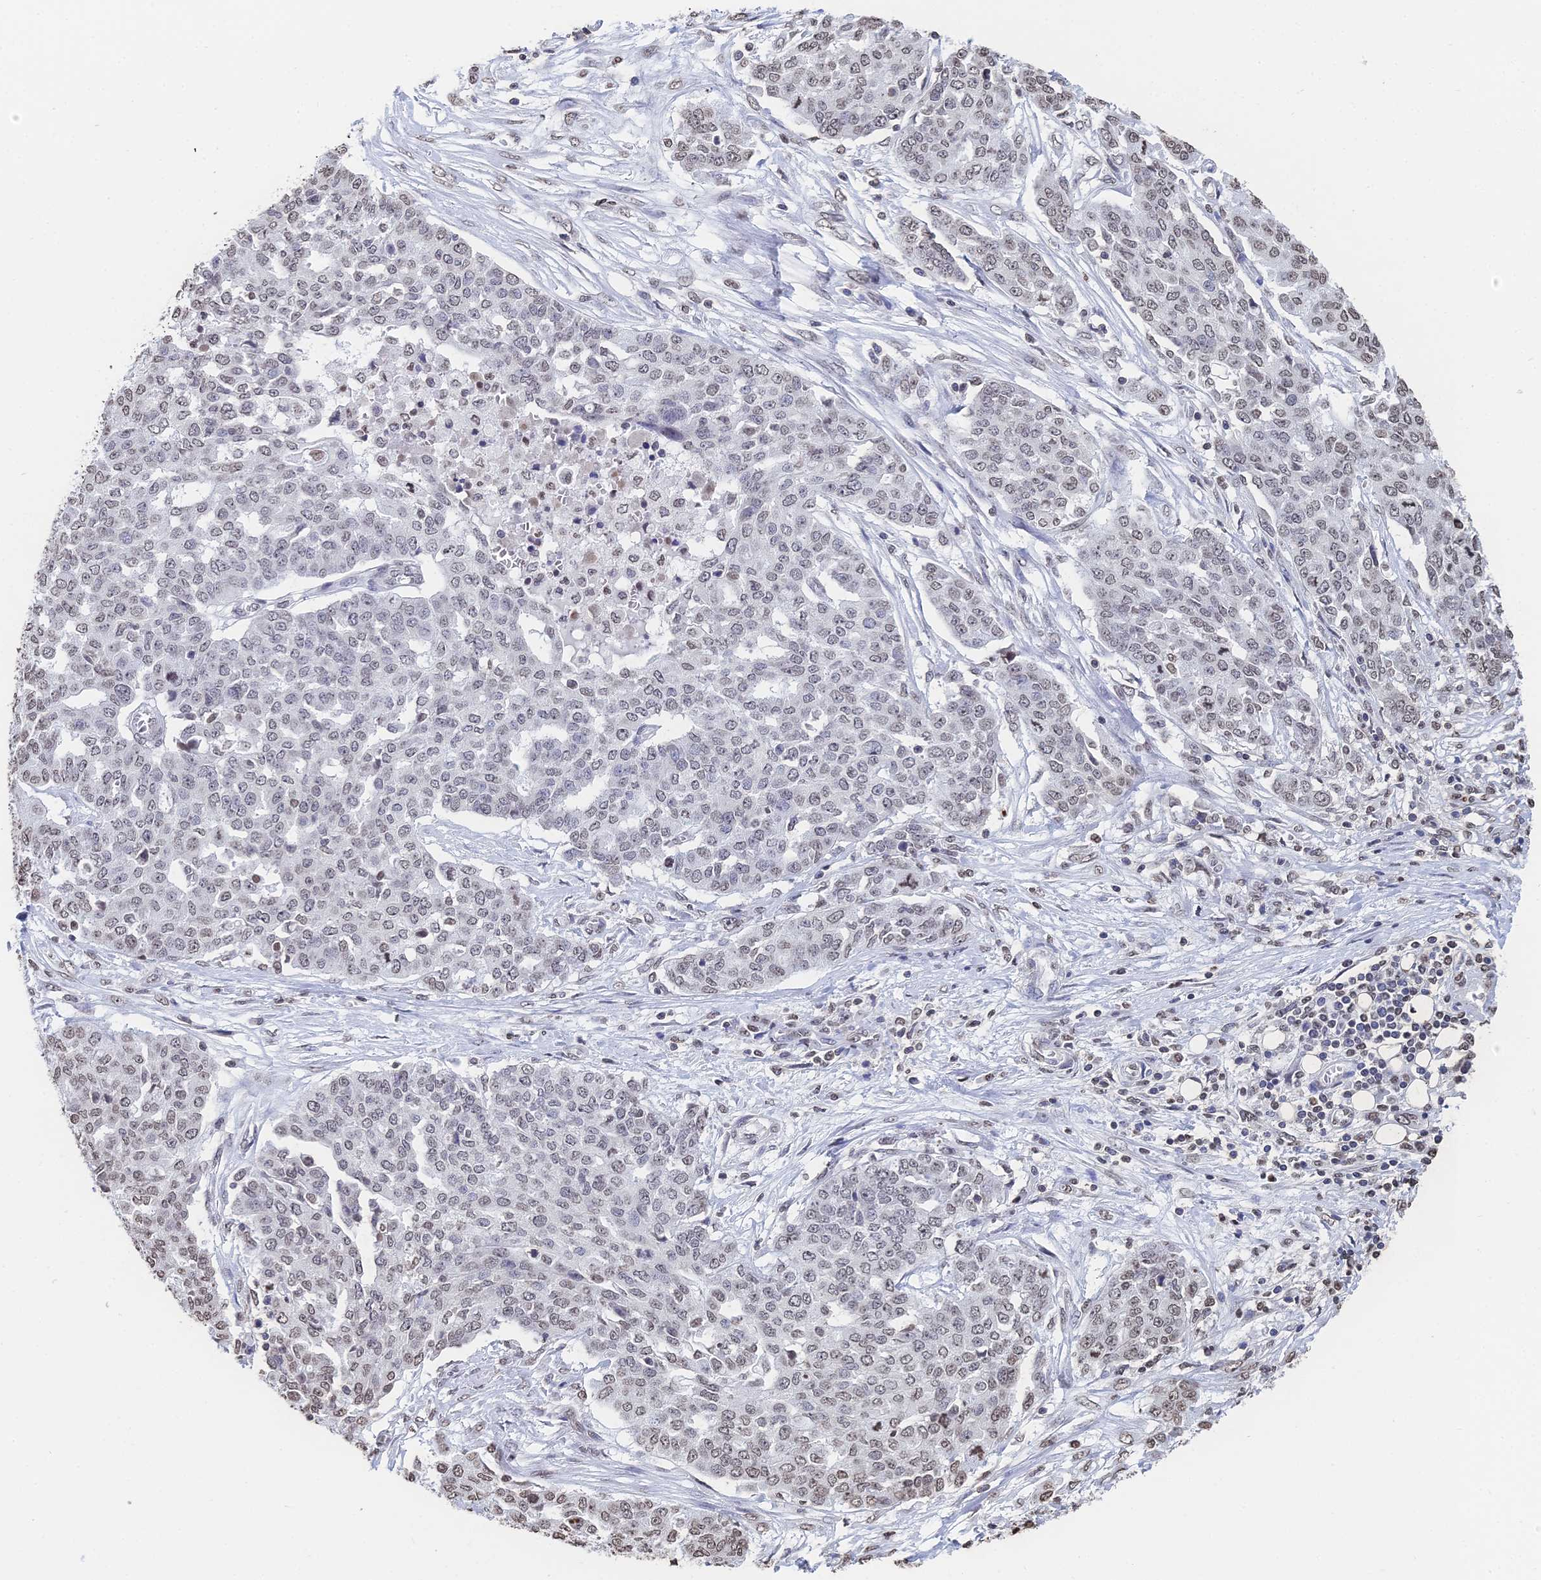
{"staining": {"intensity": "weak", "quantity": "25%-75%", "location": "nuclear"}, "tissue": "ovarian cancer", "cell_type": "Tumor cells", "image_type": "cancer", "snomed": [{"axis": "morphology", "description": "Cystadenocarcinoma, serous, NOS"}, {"axis": "topography", "description": "Soft tissue"}, {"axis": "topography", "description": "Ovary"}], "caption": "Protein expression analysis of human serous cystadenocarcinoma (ovarian) reveals weak nuclear expression in about 25%-75% of tumor cells. (DAB = brown stain, brightfield microscopy at high magnification).", "gene": "GBP3", "patient": {"sex": "female", "age": 57}}